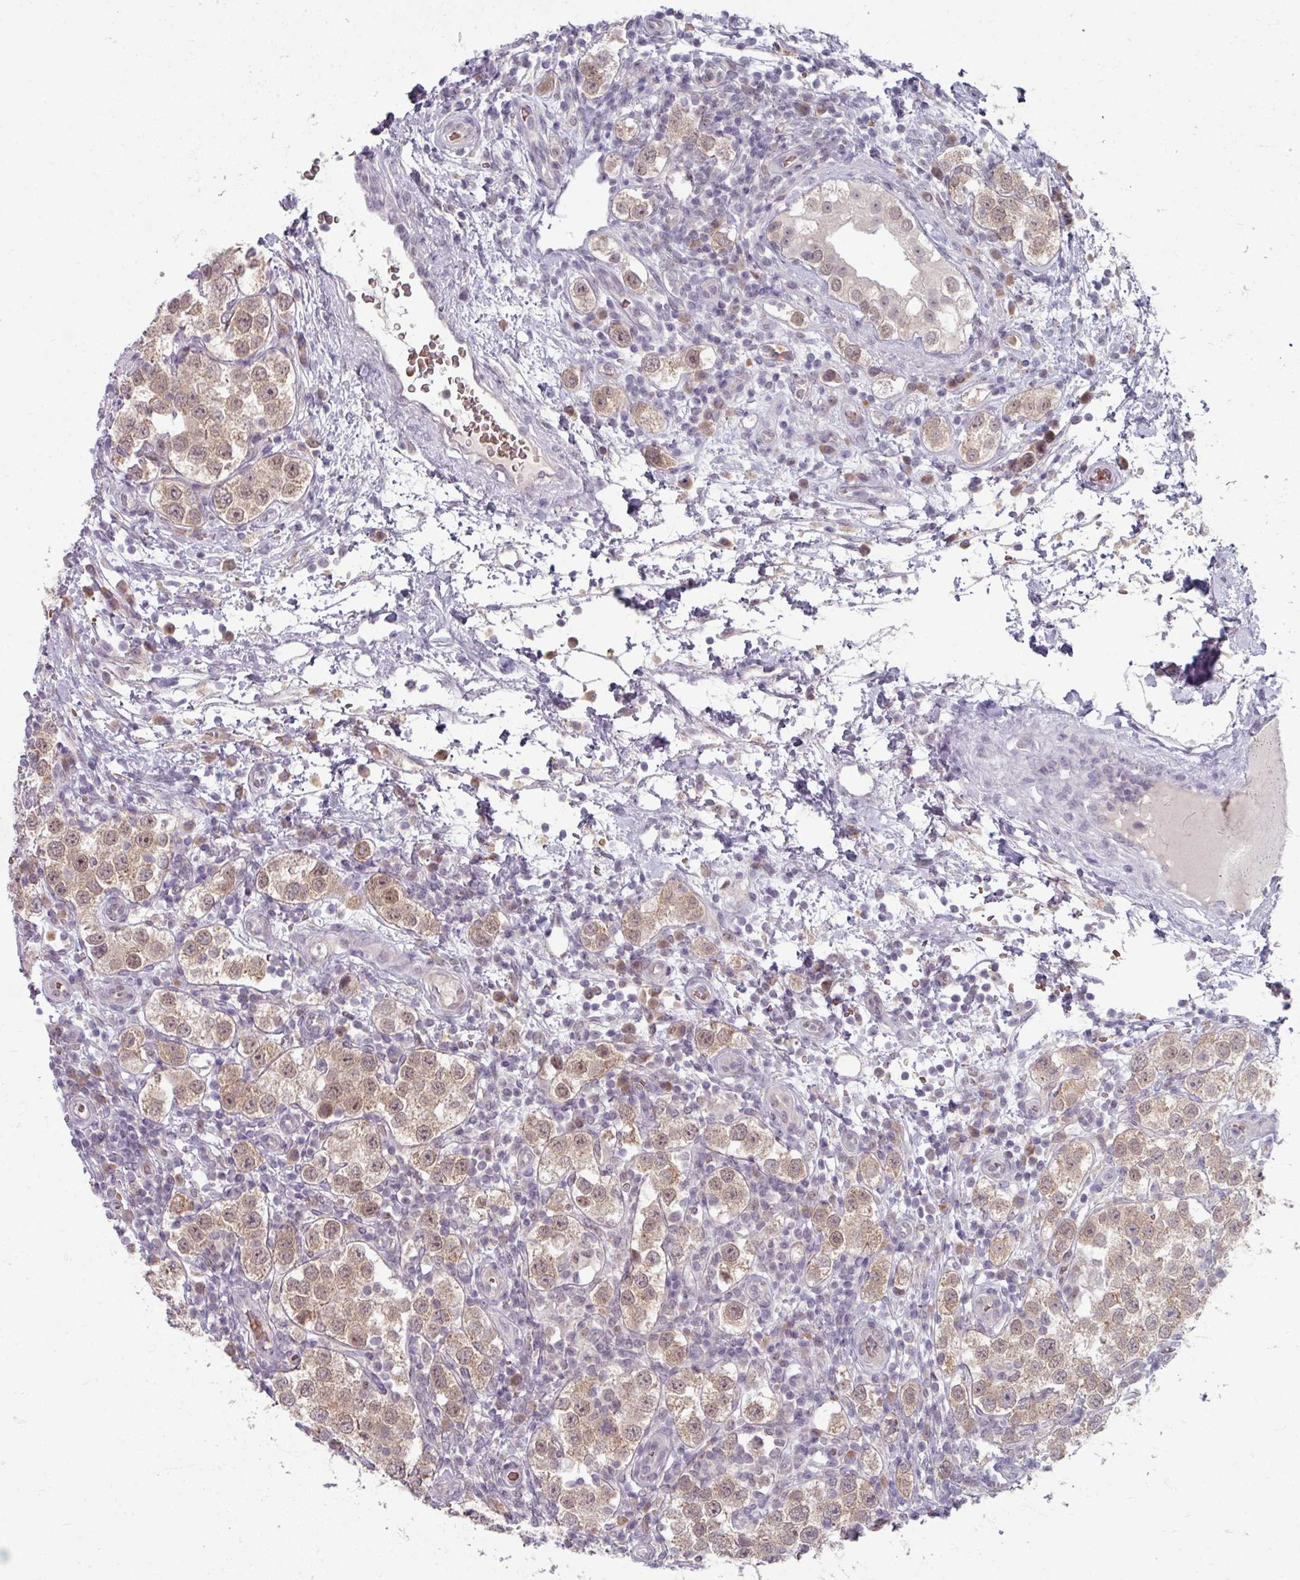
{"staining": {"intensity": "weak", "quantity": ">75%", "location": "cytoplasmic/membranous,nuclear"}, "tissue": "testis cancer", "cell_type": "Tumor cells", "image_type": "cancer", "snomed": [{"axis": "morphology", "description": "Seminoma, NOS"}, {"axis": "topography", "description": "Testis"}], "caption": "Testis cancer tissue demonstrates weak cytoplasmic/membranous and nuclear staining in approximately >75% of tumor cells (DAB (3,3'-diaminobenzidine) IHC, brown staining for protein, blue staining for nuclei).", "gene": "KMT5C", "patient": {"sex": "male", "age": 37}}